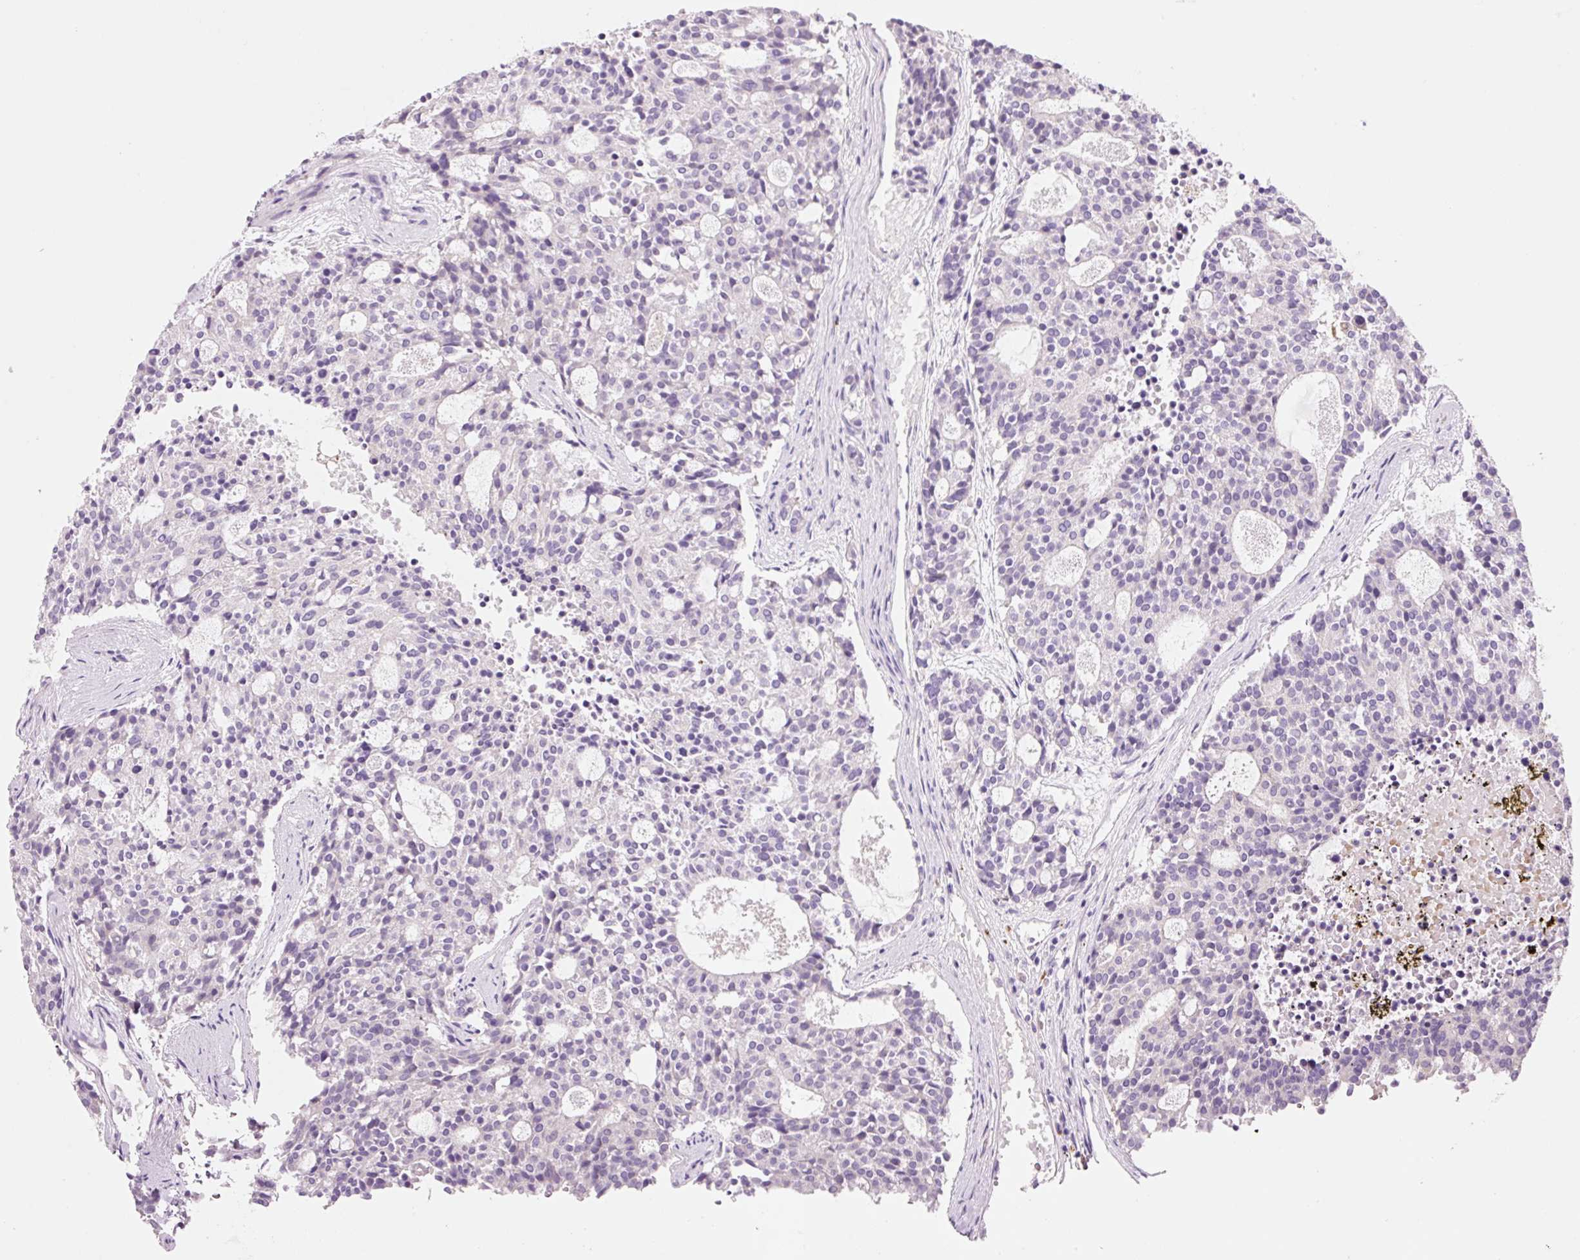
{"staining": {"intensity": "negative", "quantity": "none", "location": "none"}, "tissue": "carcinoid", "cell_type": "Tumor cells", "image_type": "cancer", "snomed": [{"axis": "morphology", "description": "Carcinoid, malignant, NOS"}, {"axis": "topography", "description": "Pancreas"}], "caption": "This image is of carcinoid stained with immunohistochemistry to label a protein in brown with the nuclei are counter-stained blue. There is no positivity in tumor cells. Brightfield microscopy of immunohistochemistry (IHC) stained with DAB (3,3'-diaminobenzidine) (brown) and hematoxylin (blue), captured at high magnification.", "gene": "TENT5C", "patient": {"sex": "female", "age": 54}}